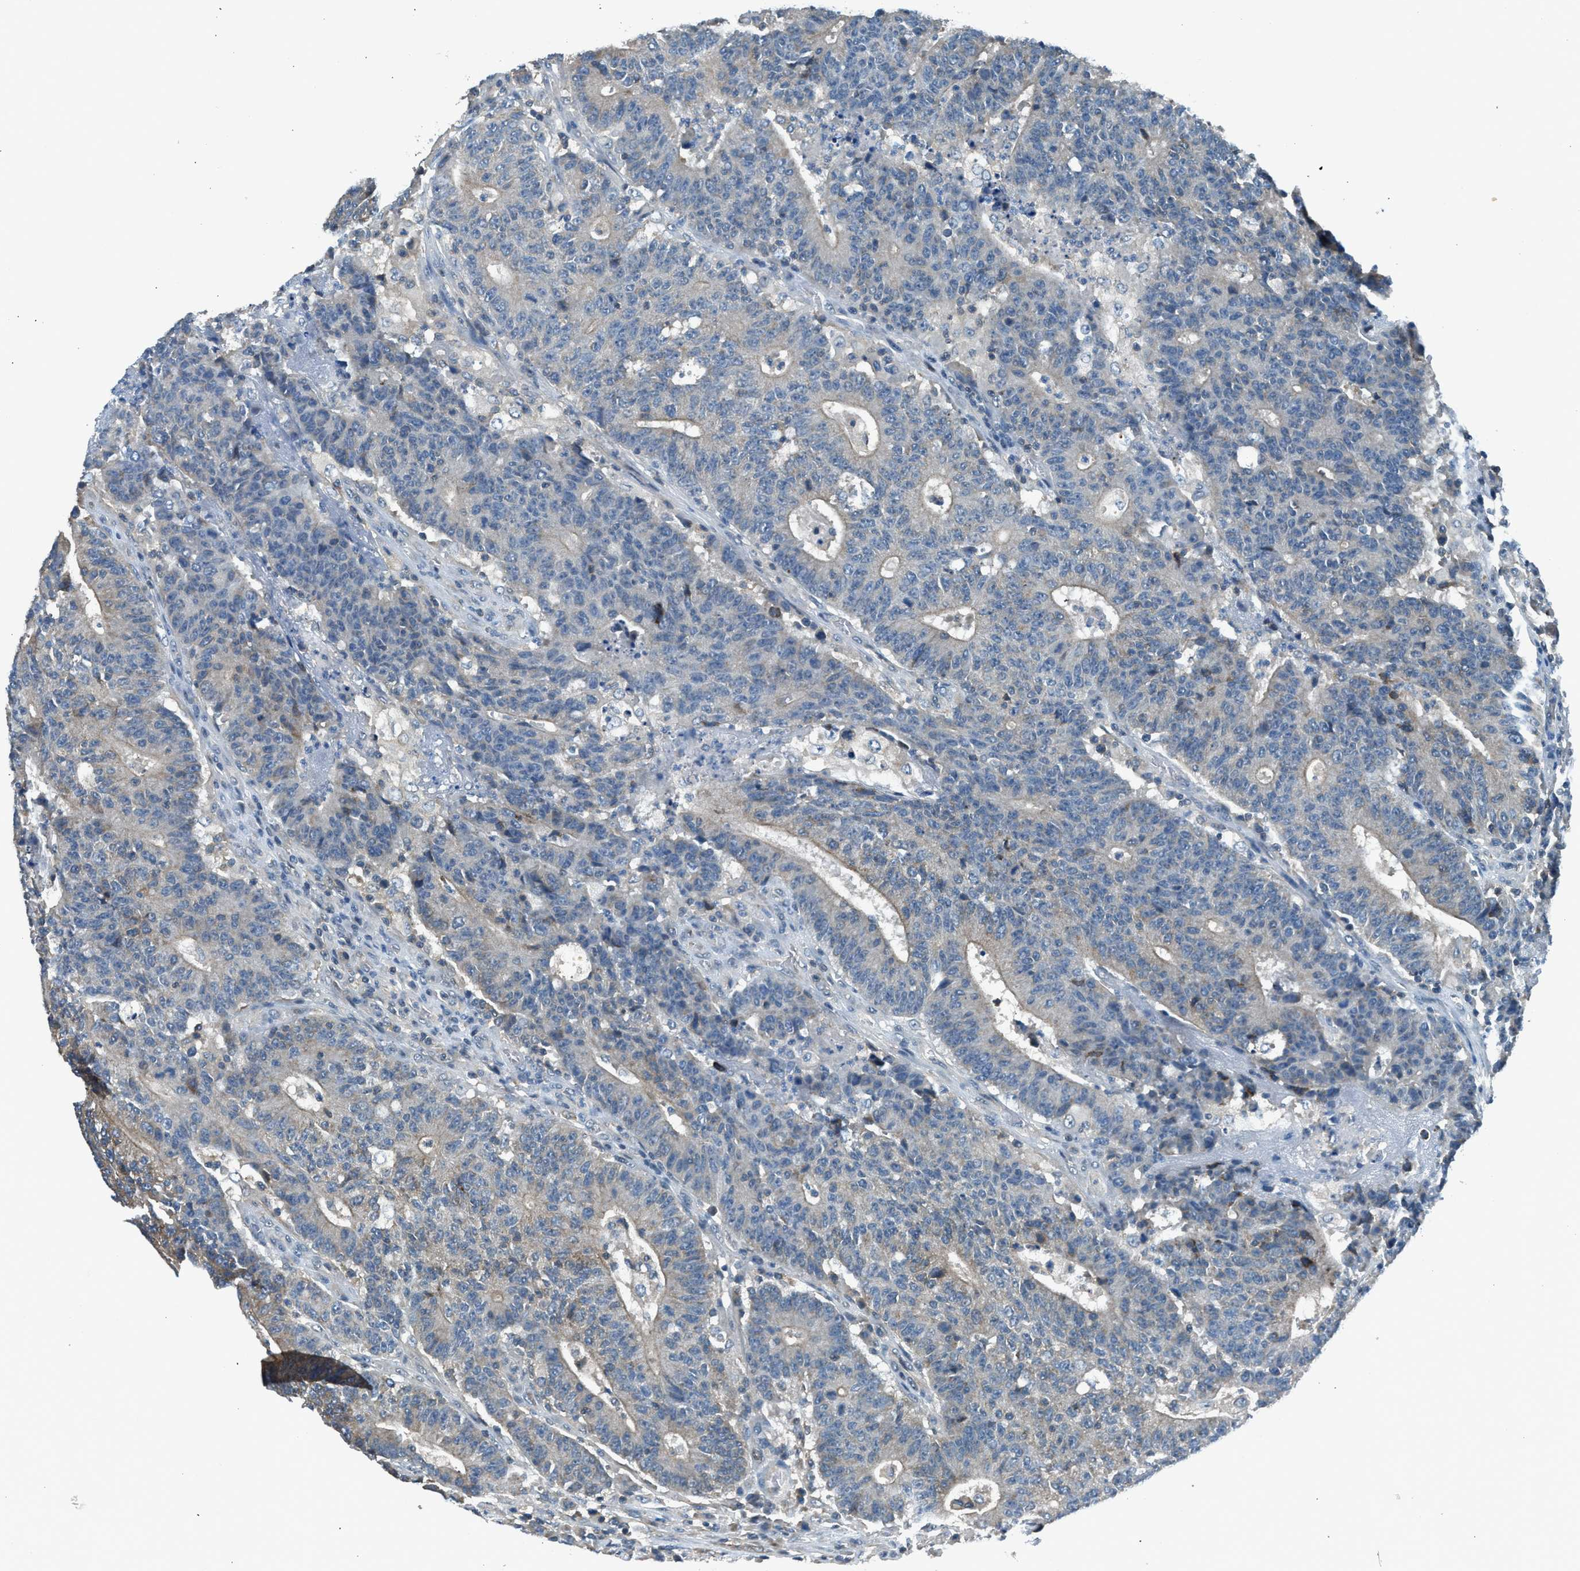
{"staining": {"intensity": "weak", "quantity": "25%-75%", "location": "cytoplasmic/membranous"}, "tissue": "colorectal cancer", "cell_type": "Tumor cells", "image_type": "cancer", "snomed": [{"axis": "morphology", "description": "Normal tissue, NOS"}, {"axis": "morphology", "description": "Adenocarcinoma, NOS"}, {"axis": "topography", "description": "Colon"}], "caption": "DAB immunohistochemical staining of human colorectal cancer (adenocarcinoma) reveals weak cytoplasmic/membranous protein expression in about 25%-75% of tumor cells.", "gene": "LMLN", "patient": {"sex": "female", "age": 75}}